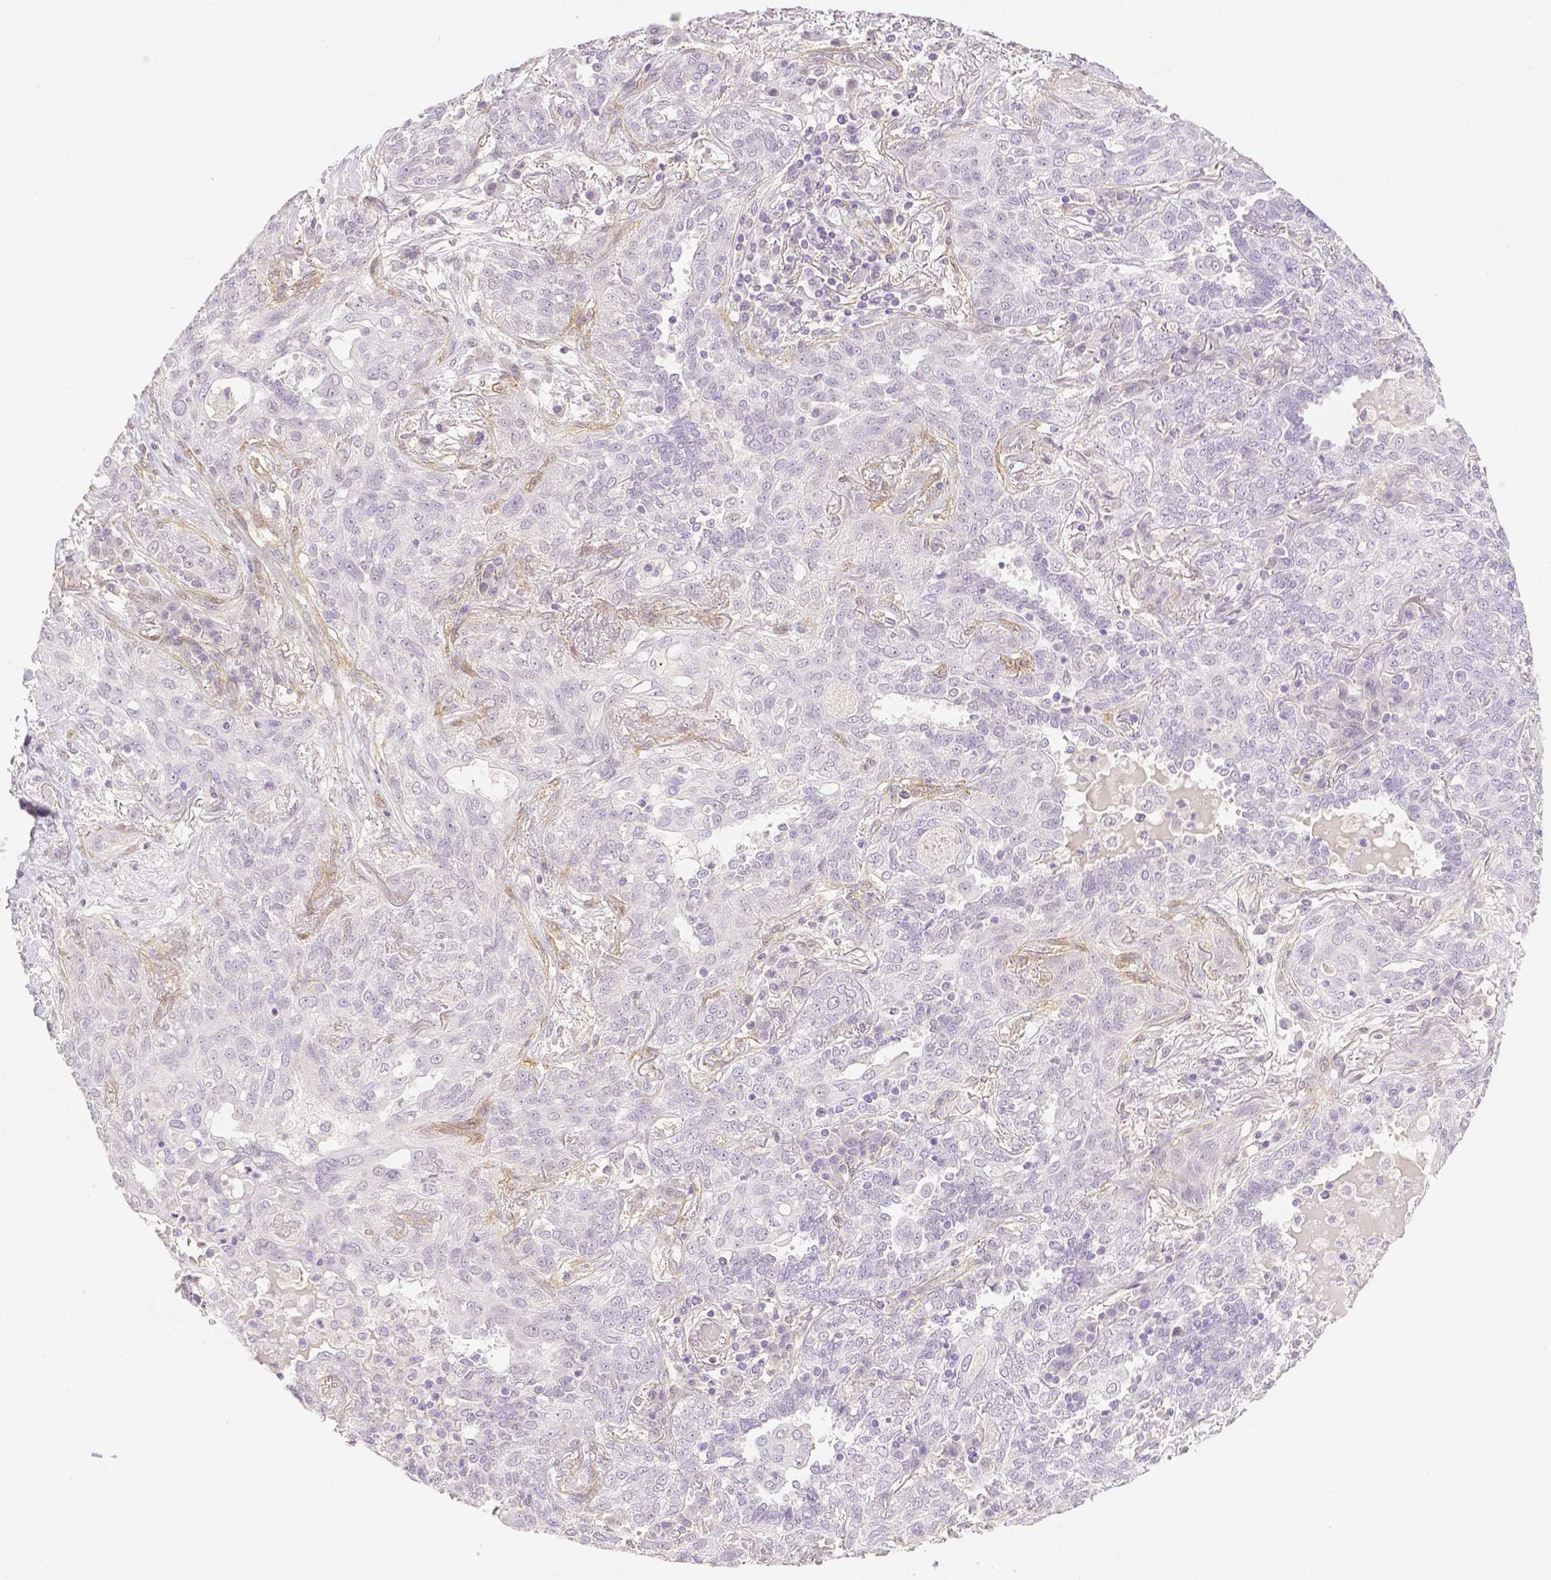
{"staining": {"intensity": "negative", "quantity": "none", "location": "none"}, "tissue": "lung cancer", "cell_type": "Tumor cells", "image_type": "cancer", "snomed": [{"axis": "morphology", "description": "Squamous cell carcinoma, NOS"}, {"axis": "topography", "description": "Lung"}], "caption": "DAB immunohistochemical staining of human lung cancer (squamous cell carcinoma) reveals no significant staining in tumor cells.", "gene": "THY1", "patient": {"sex": "female", "age": 70}}